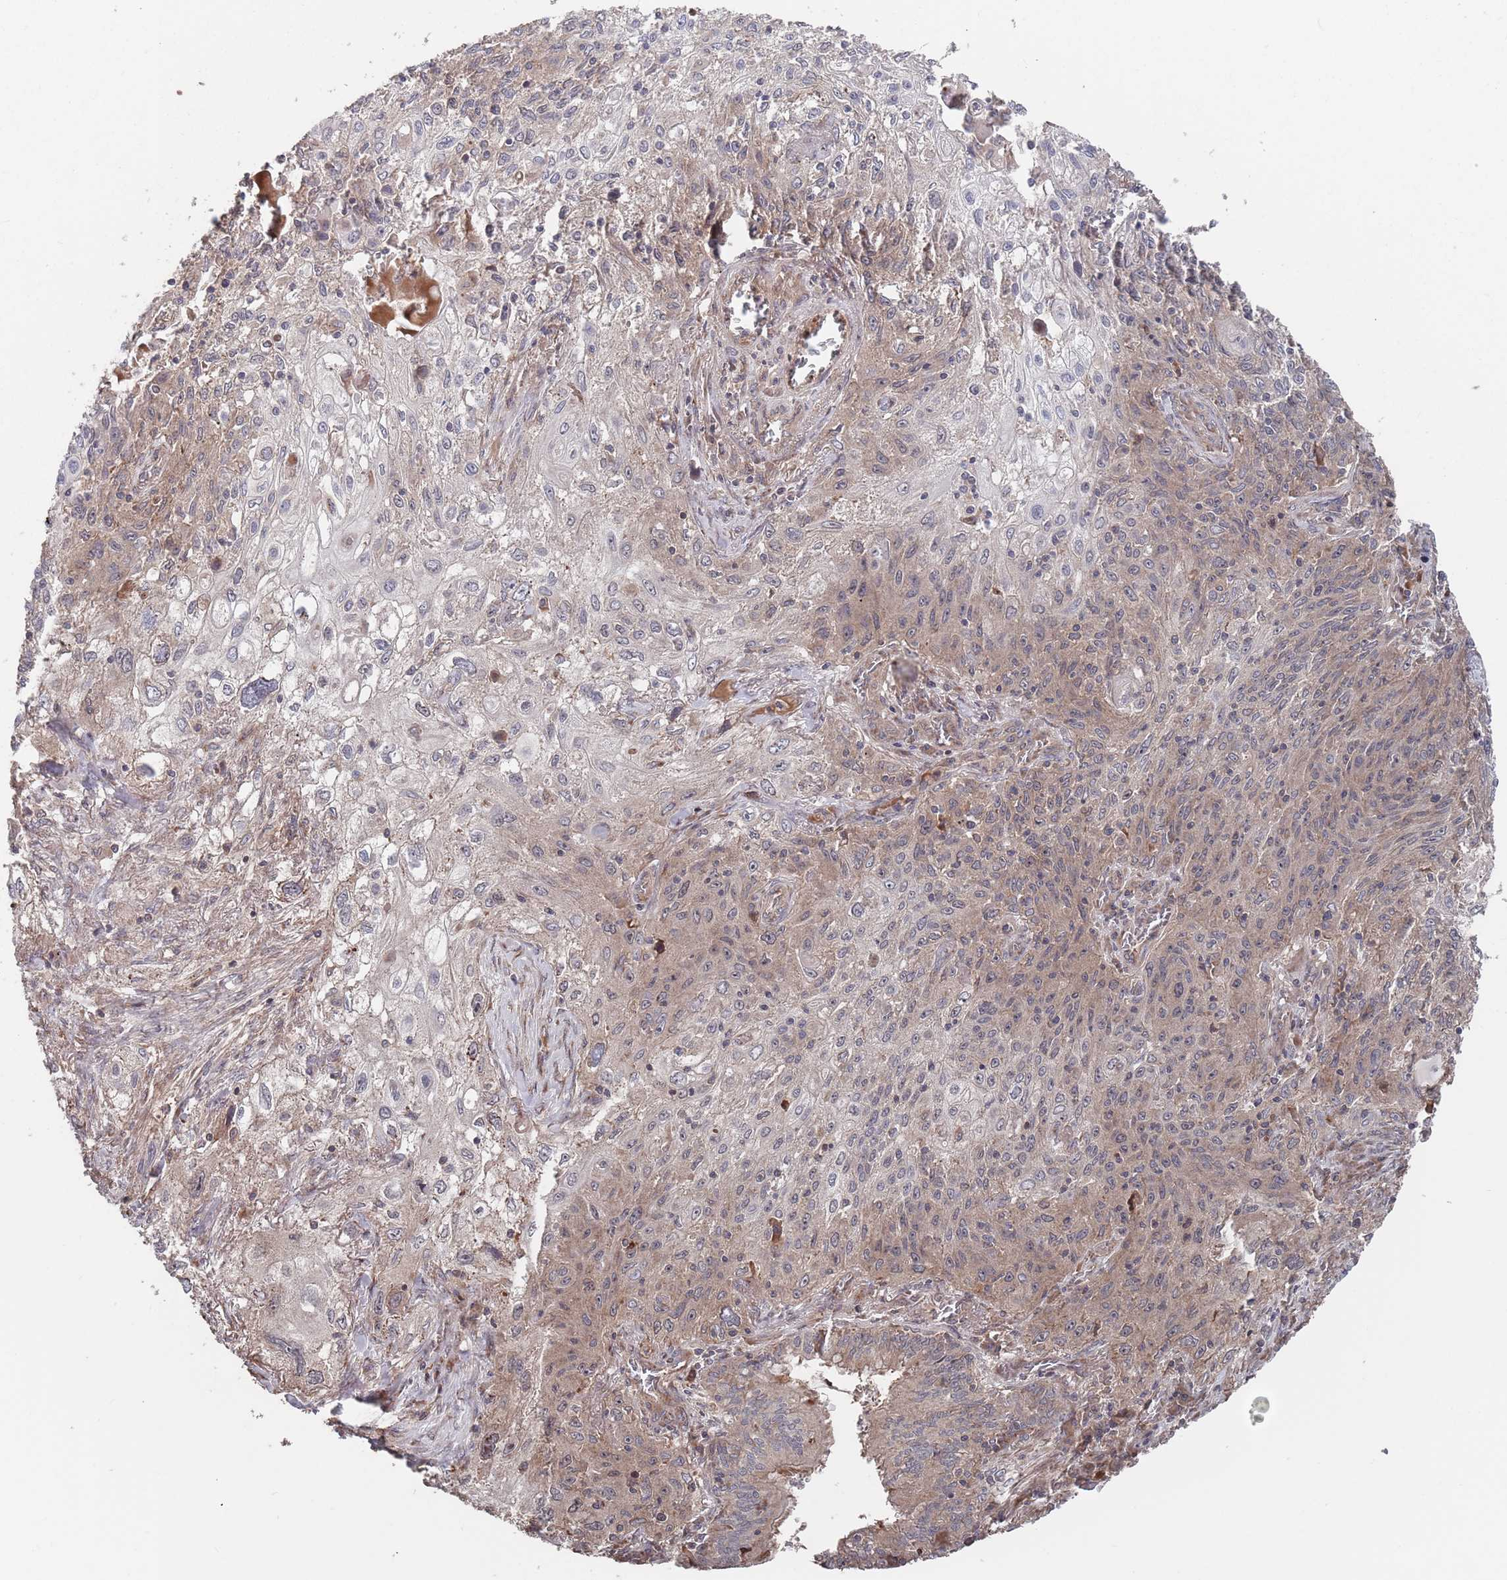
{"staining": {"intensity": "weak", "quantity": "25%-75%", "location": "cytoplasmic/membranous"}, "tissue": "lung cancer", "cell_type": "Tumor cells", "image_type": "cancer", "snomed": [{"axis": "morphology", "description": "Squamous cell carcinoma, NOS"}, {"axis": "topography", "description": "Lung"}], "caption": "High-power microscopy captured an immunohistochemistry (IHC) micrograph of lung cancer, revealing weak cytoplasmic/membranous positivity in about 25%-75% of tumor cells.", "gene": "UNC45A", "patient": {"sex": "female", "age": 69}}